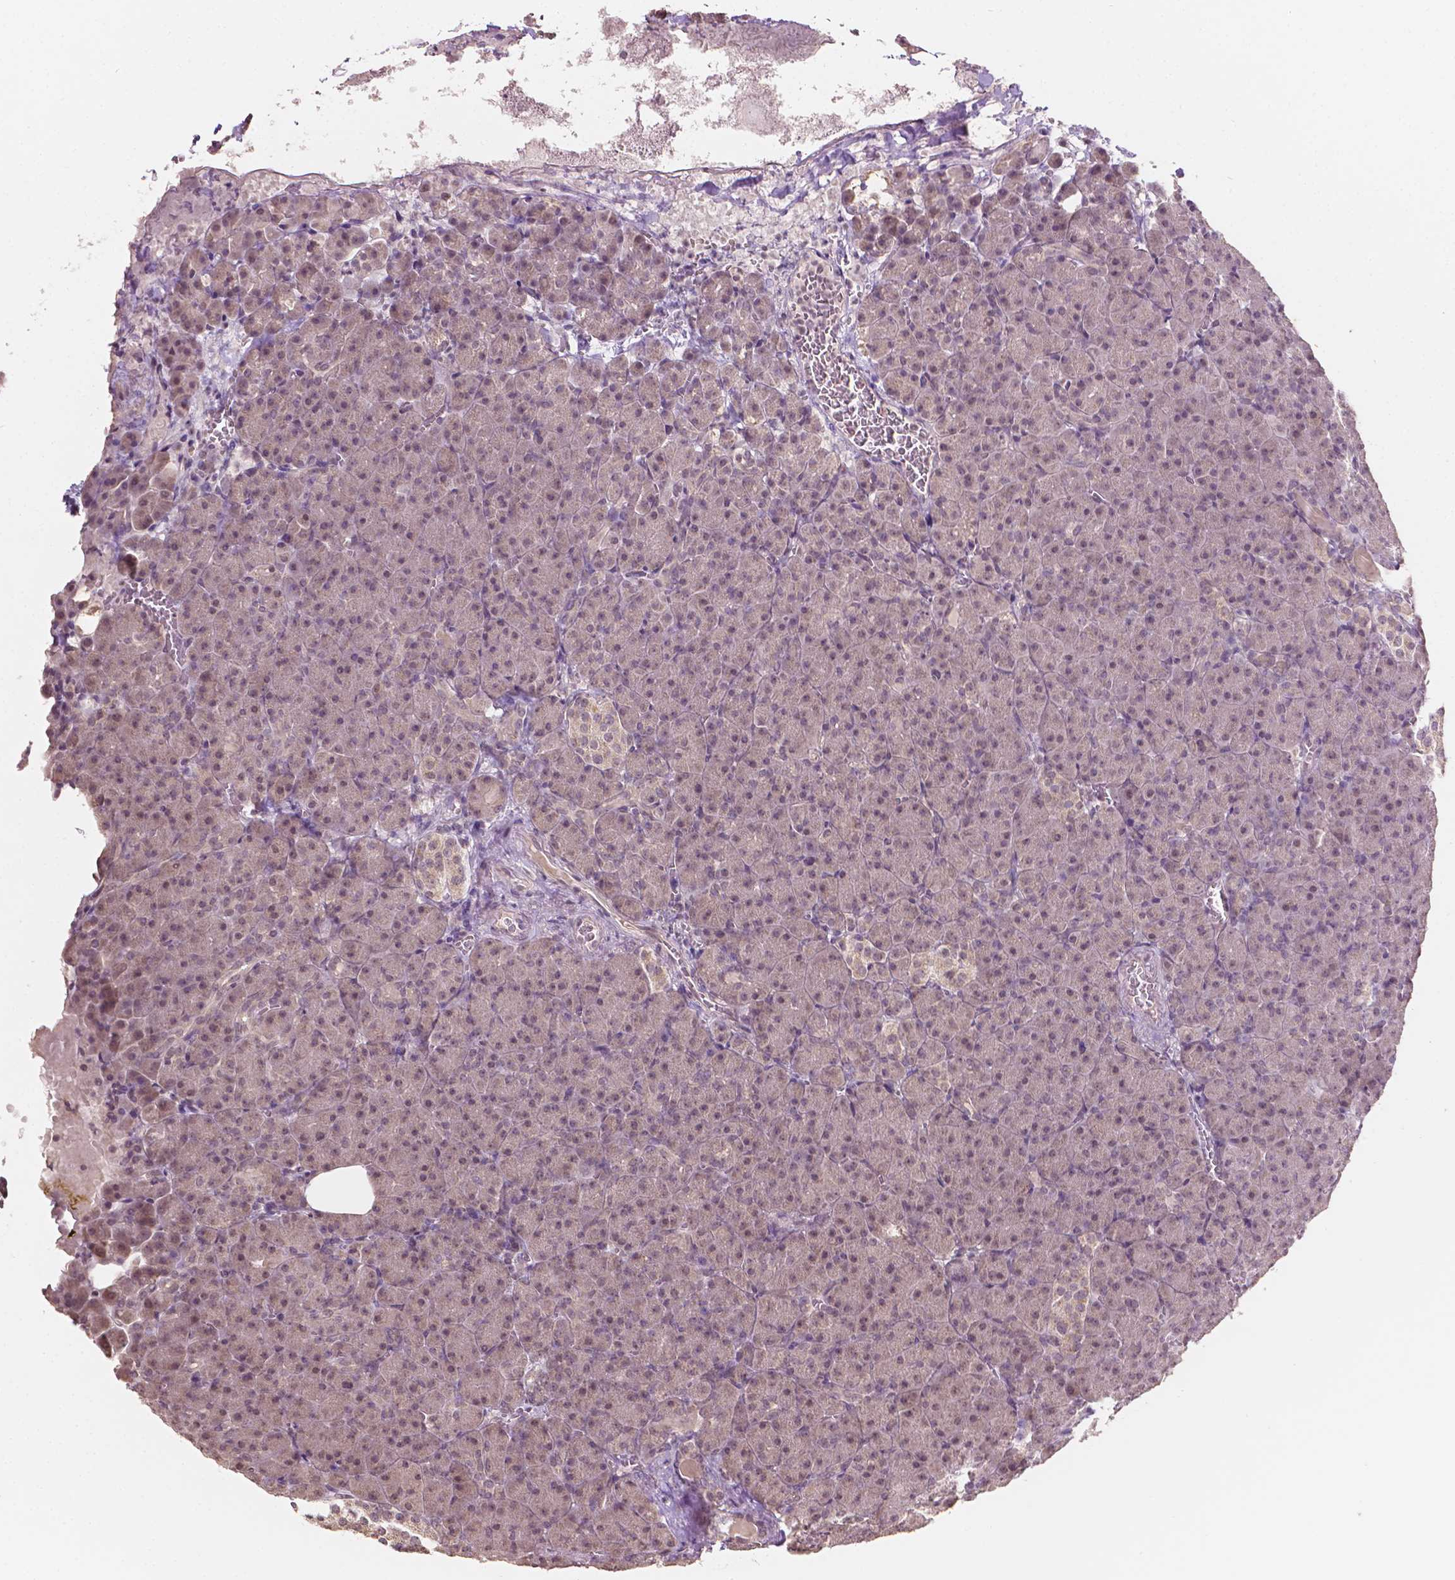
{"staining": {"intensity": "weak", "quantity": "<25%", "location": "cytoplasmic/membranous"}, "tissue": "pancreas", "cell_type": "Exocrine glandular cells", "image_type": "normal", "snomed": [{"axis": "morphology", "description": "Normal tissue, NOS"}, {"axis": "topography", "description": "Pancreas"}], "caption": "An immunohistochemistry photomicrograph of normal pancreas is shown. There is no staining in exocrine glandular cells of pancreas. (DAB IHC, high magnification).", "gene": "NOS1AP", "patient": {"sex": "female", "age": 74}}